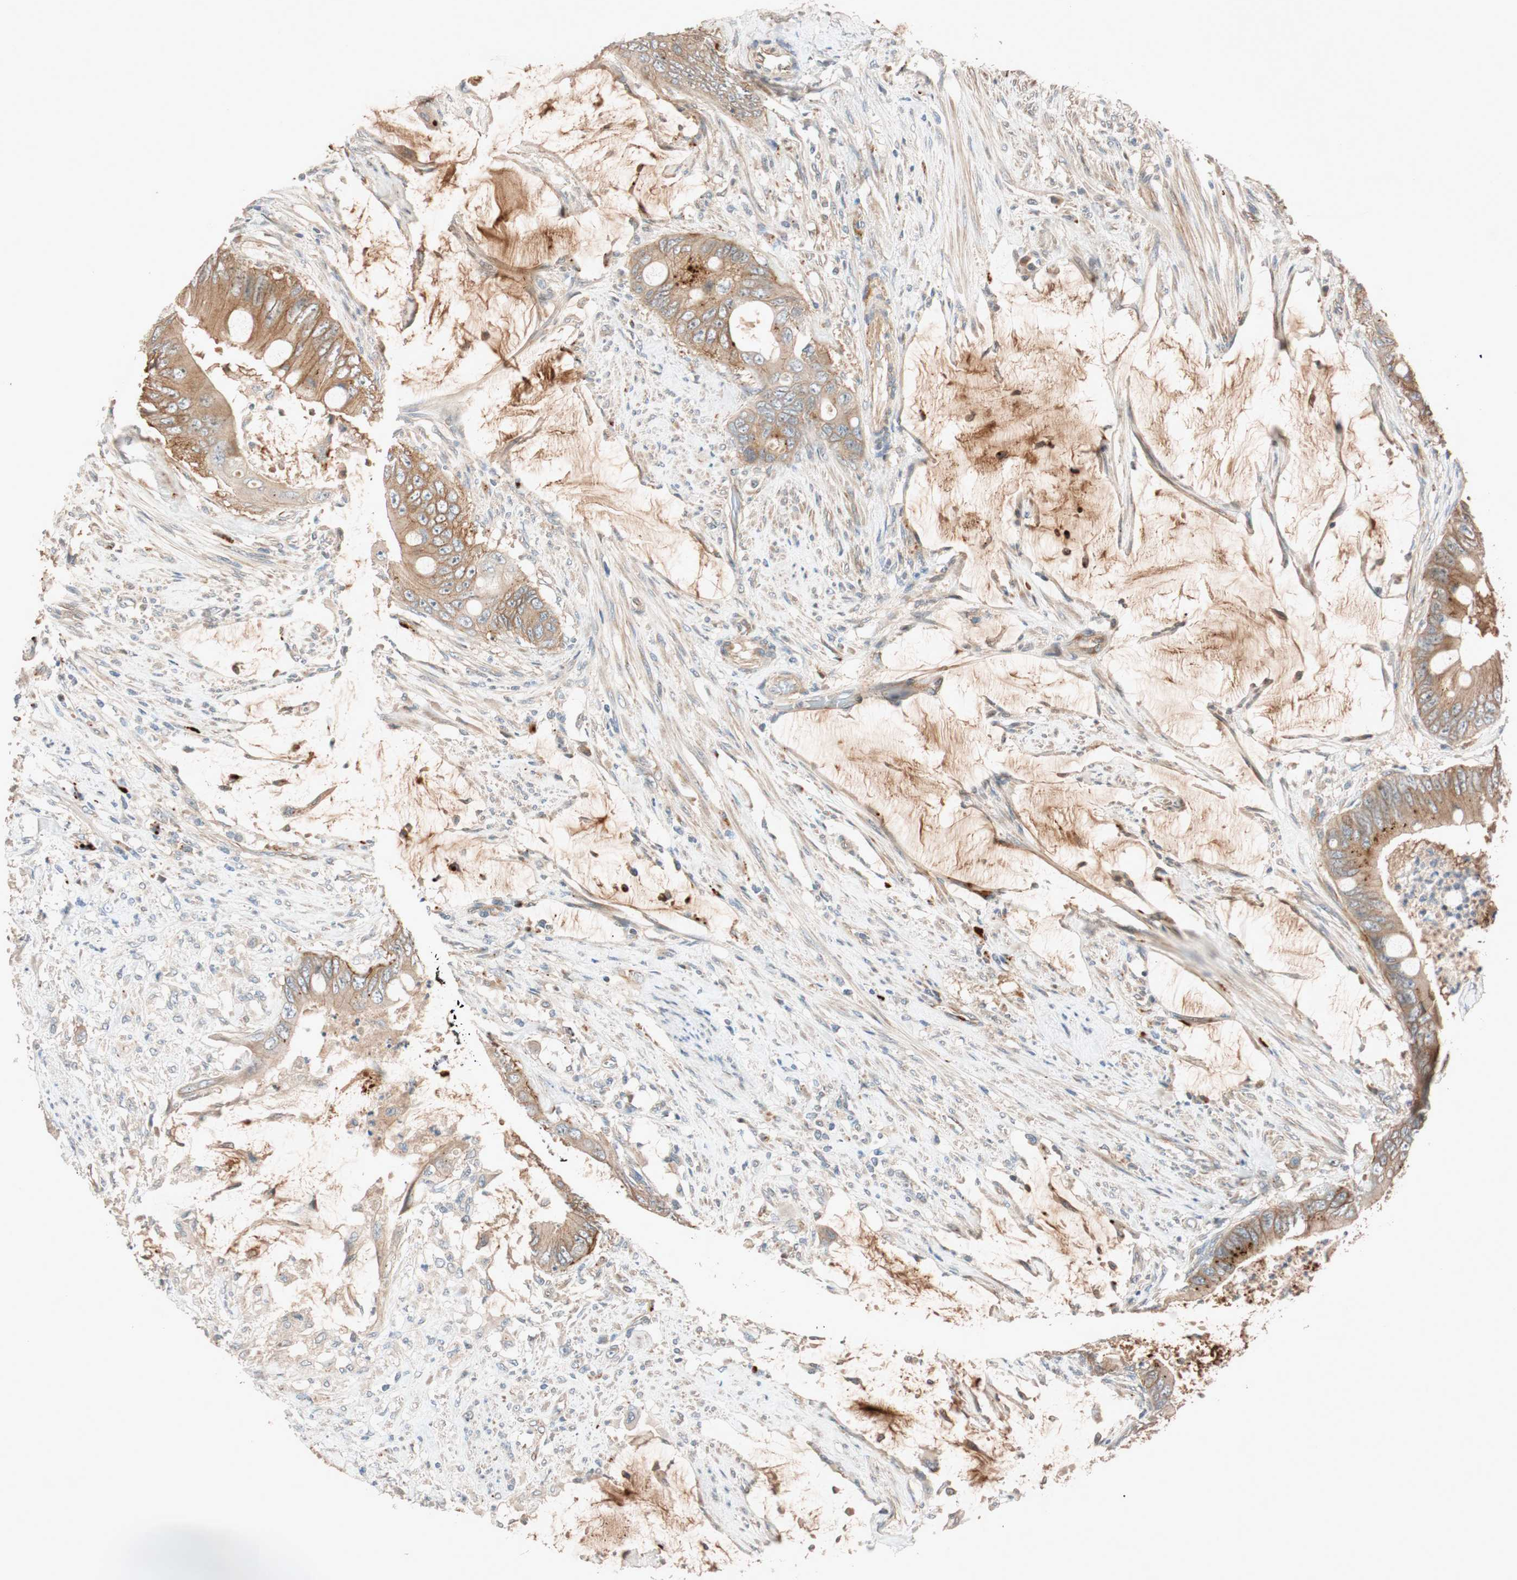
{"staining": {"intensity": "moderate", "quantity": ">75%", "location": "cytoplasmic/membranous"}, "tissue": "colorectal cancer", "cell_type": "Tumor cells", "image_type": "cancer", "snomed": [{"axis": "morphology", "description": "Adenocarcinoma, NOS"}, {"axis": "topography", "description": "Rectum"}], "caption": "This is a photomicrograph of IHC staining of adenocarcinoma (colorectal), which shows moderate staining in the cytoplasmic/membranous of tumor cells.", "gene": "EPHA6", "patient": {"sex": "female", "age": 77}}